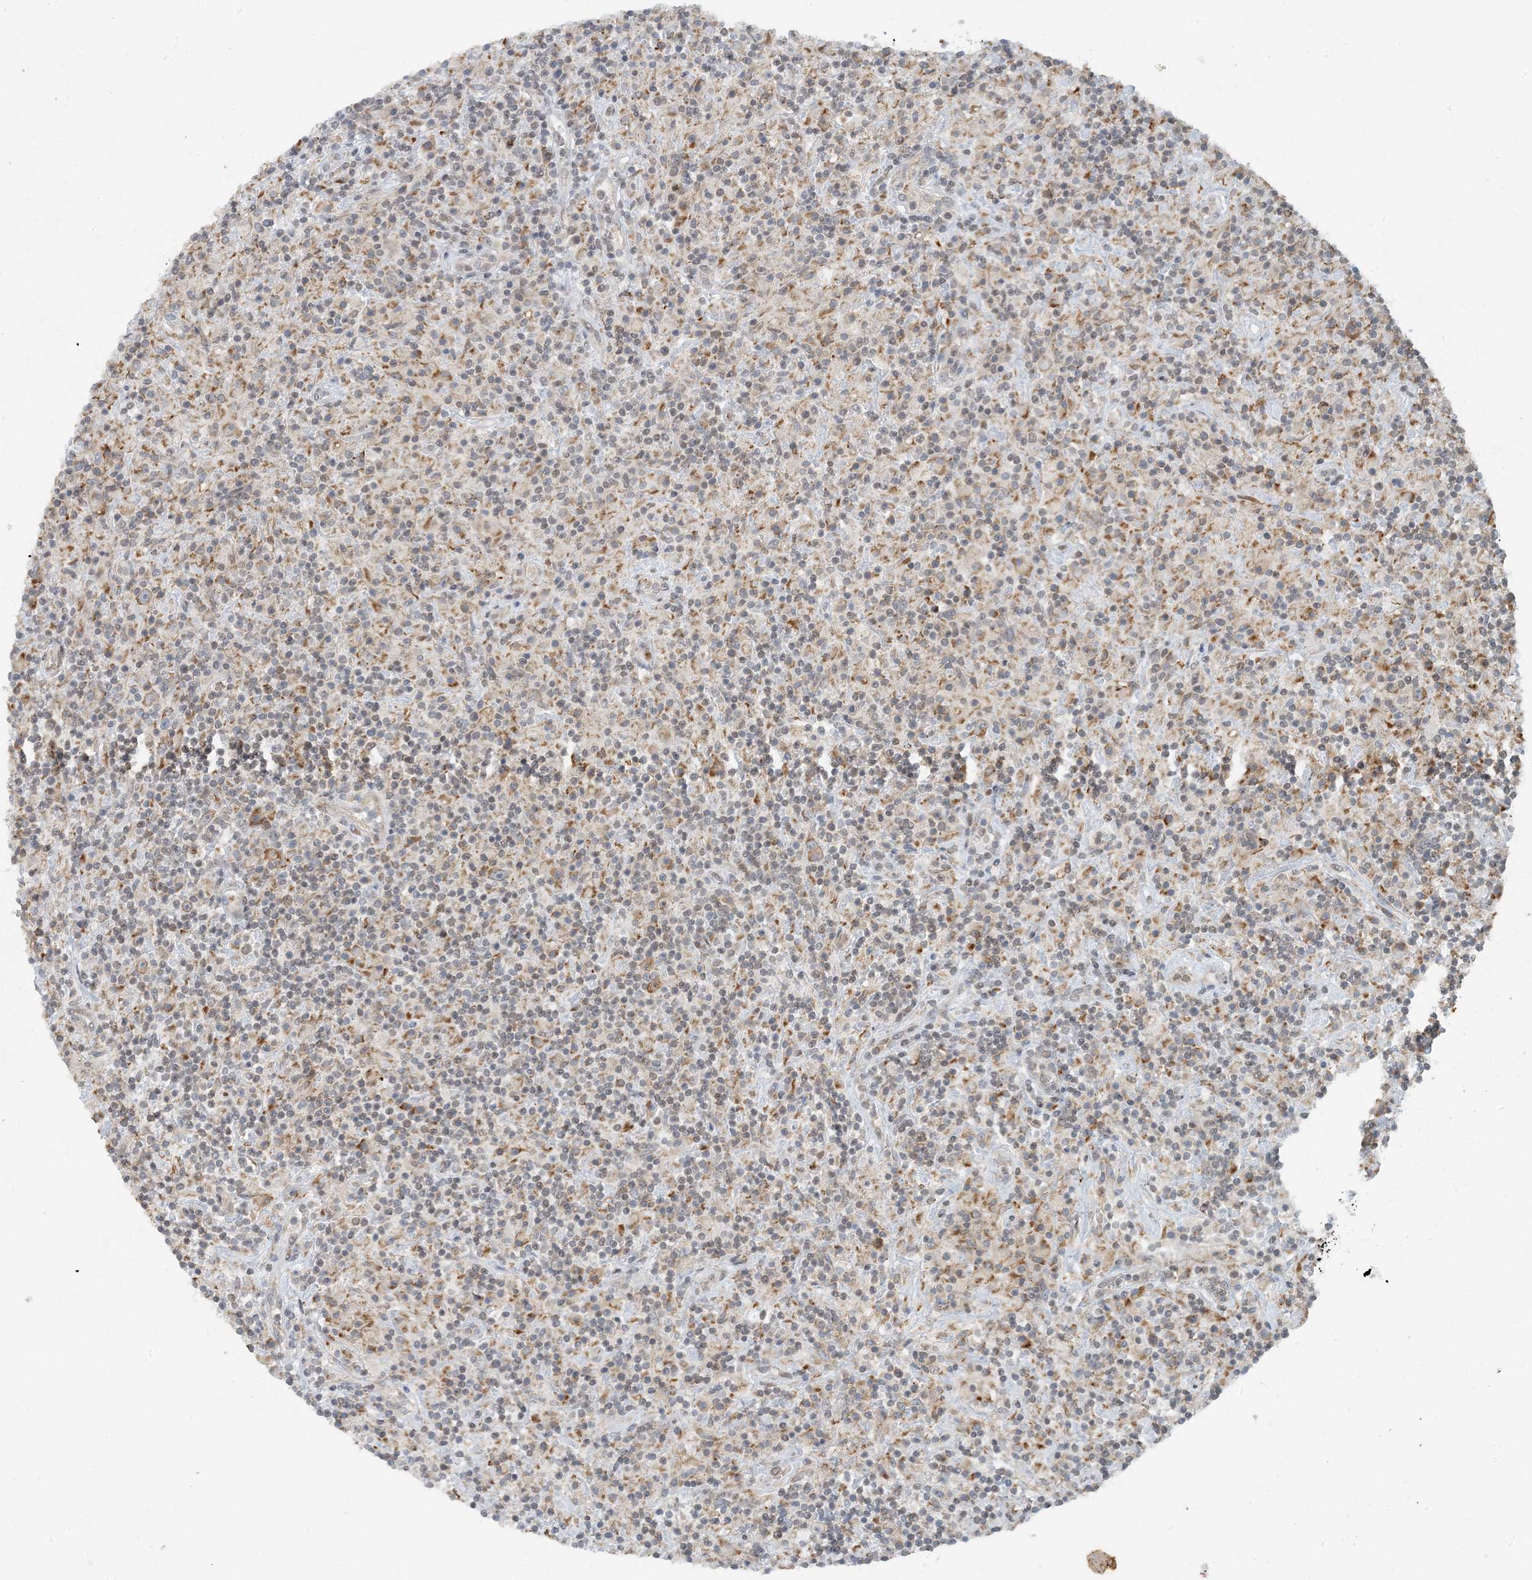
{"staining": {"intensity": "moderate", "quantity": ">75%", "location": "cytoplasmic/membranous"}, "tissue": "lymphoma", "cell_type": "Tumor cells", "image_type": "cancer", "snomed": [{"axis": "morphology", "description": "Hodgkin's disease, NOS"}, {"axis": "topography", "description": "Lymph node"}], "caption": "This is a micrograph of immunohistochemistry staining of lymphoma, which shows moderate staining in the cytoplasmic/membranous of tumor cells.", "gene": "AK9", "patient": {"sex": "male", "age": 70}}